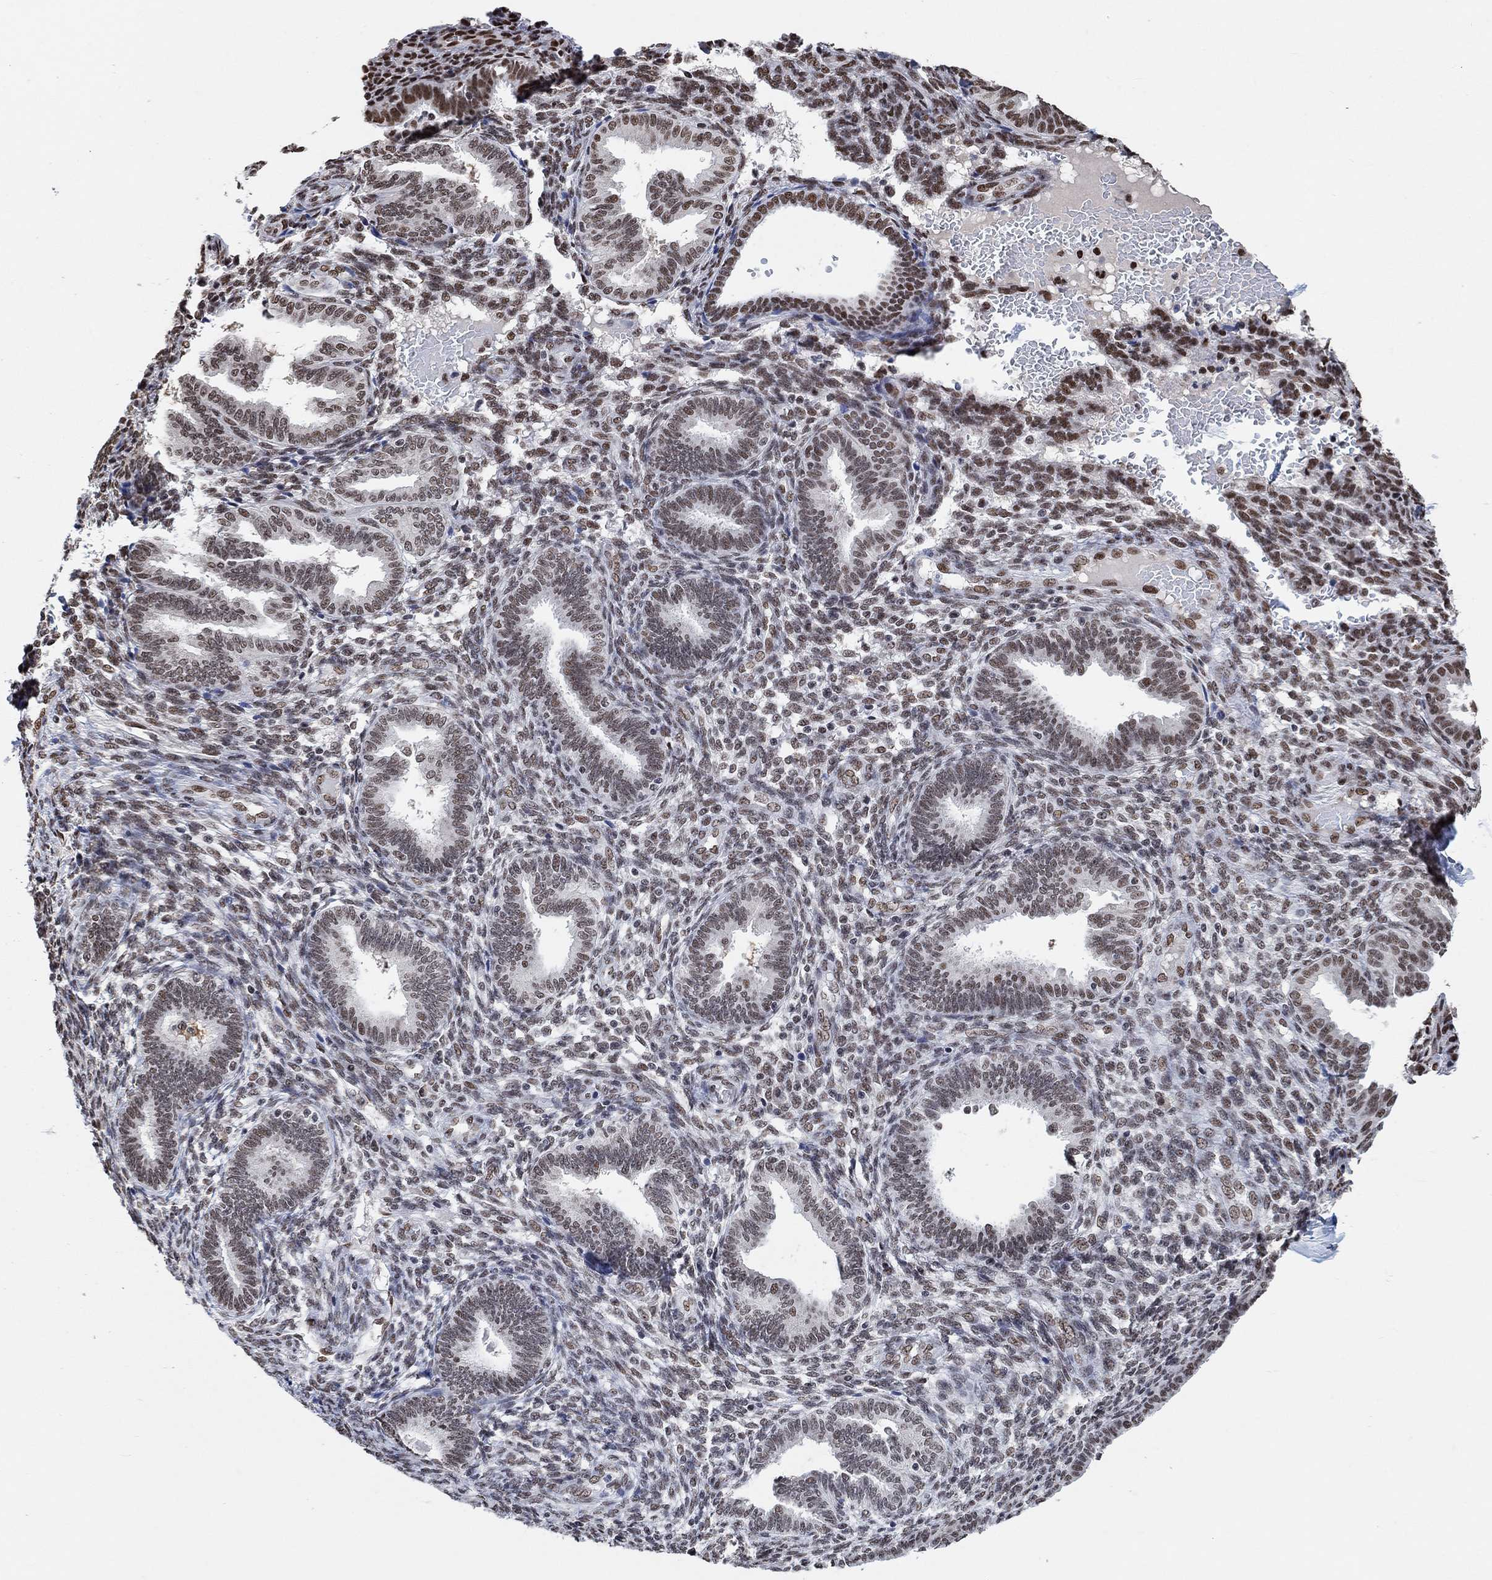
{"staining": {"intensity": "moderate", "quantity": "25%-75%", "location": "nuclear"}, "tissue": "endometrium", "cell_type": "Cells in endometrial stroma", "image_type": "normal", "snomed": [{"axis": "morphology", "description": "Normal tissue, NOS"}, {"axis": "topography", "description": "Endometrium"}], "caption": "Immunohistochemical staining of benign endometrium demonstrates medium levels of moderate nuclear positivity in approximately 25%-75% of cells in endometrial stroma. (IHC, brightfield microscopy, high magnification).", "gene": "USP39", "patient": {"sex": "female", "age": 42}}